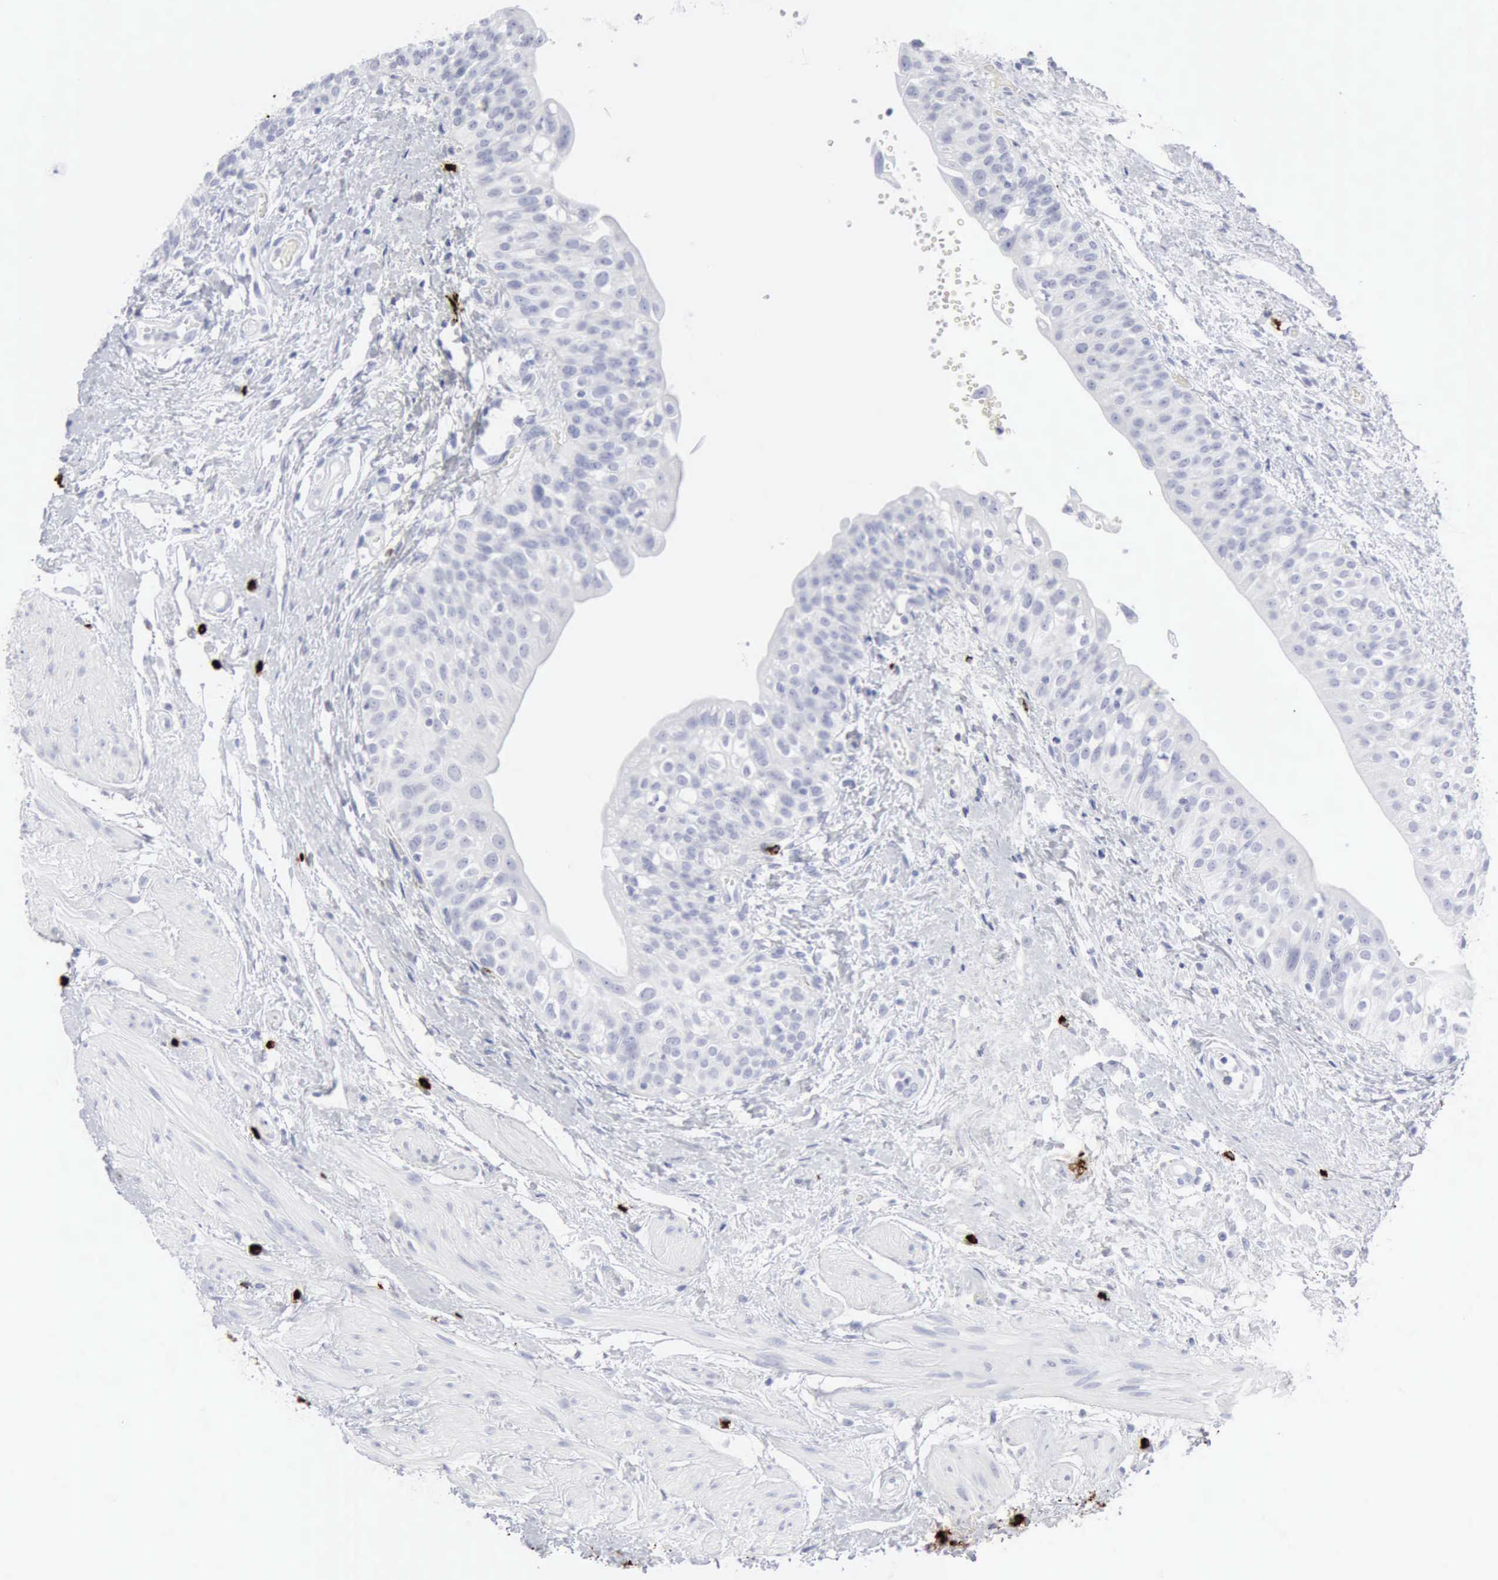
{"staining": {"intensity": "negative", "quantity": "none", "location": "none"}, "tissue": "urinary bladder", "cell_type": "Urothelial cells", "image_type": "normal", "snomed": [{"axis": "morphology", "description": "Normal tissue, NOS"}, {"axis": "topography", "description": "Urinary bladder"}], "caption": "Immunohistochemistry histopathology image of normal urinary bladder: human urinary bladder stained with DAB (3,3'-diaminobenzidine) demonstrates no significant protein expression in urothelial cells. (Immunohistochemistry, brightfield microscopy, high magnification).", "gene": "CMA1", "patient": {"sex": "female", "age": 55}}